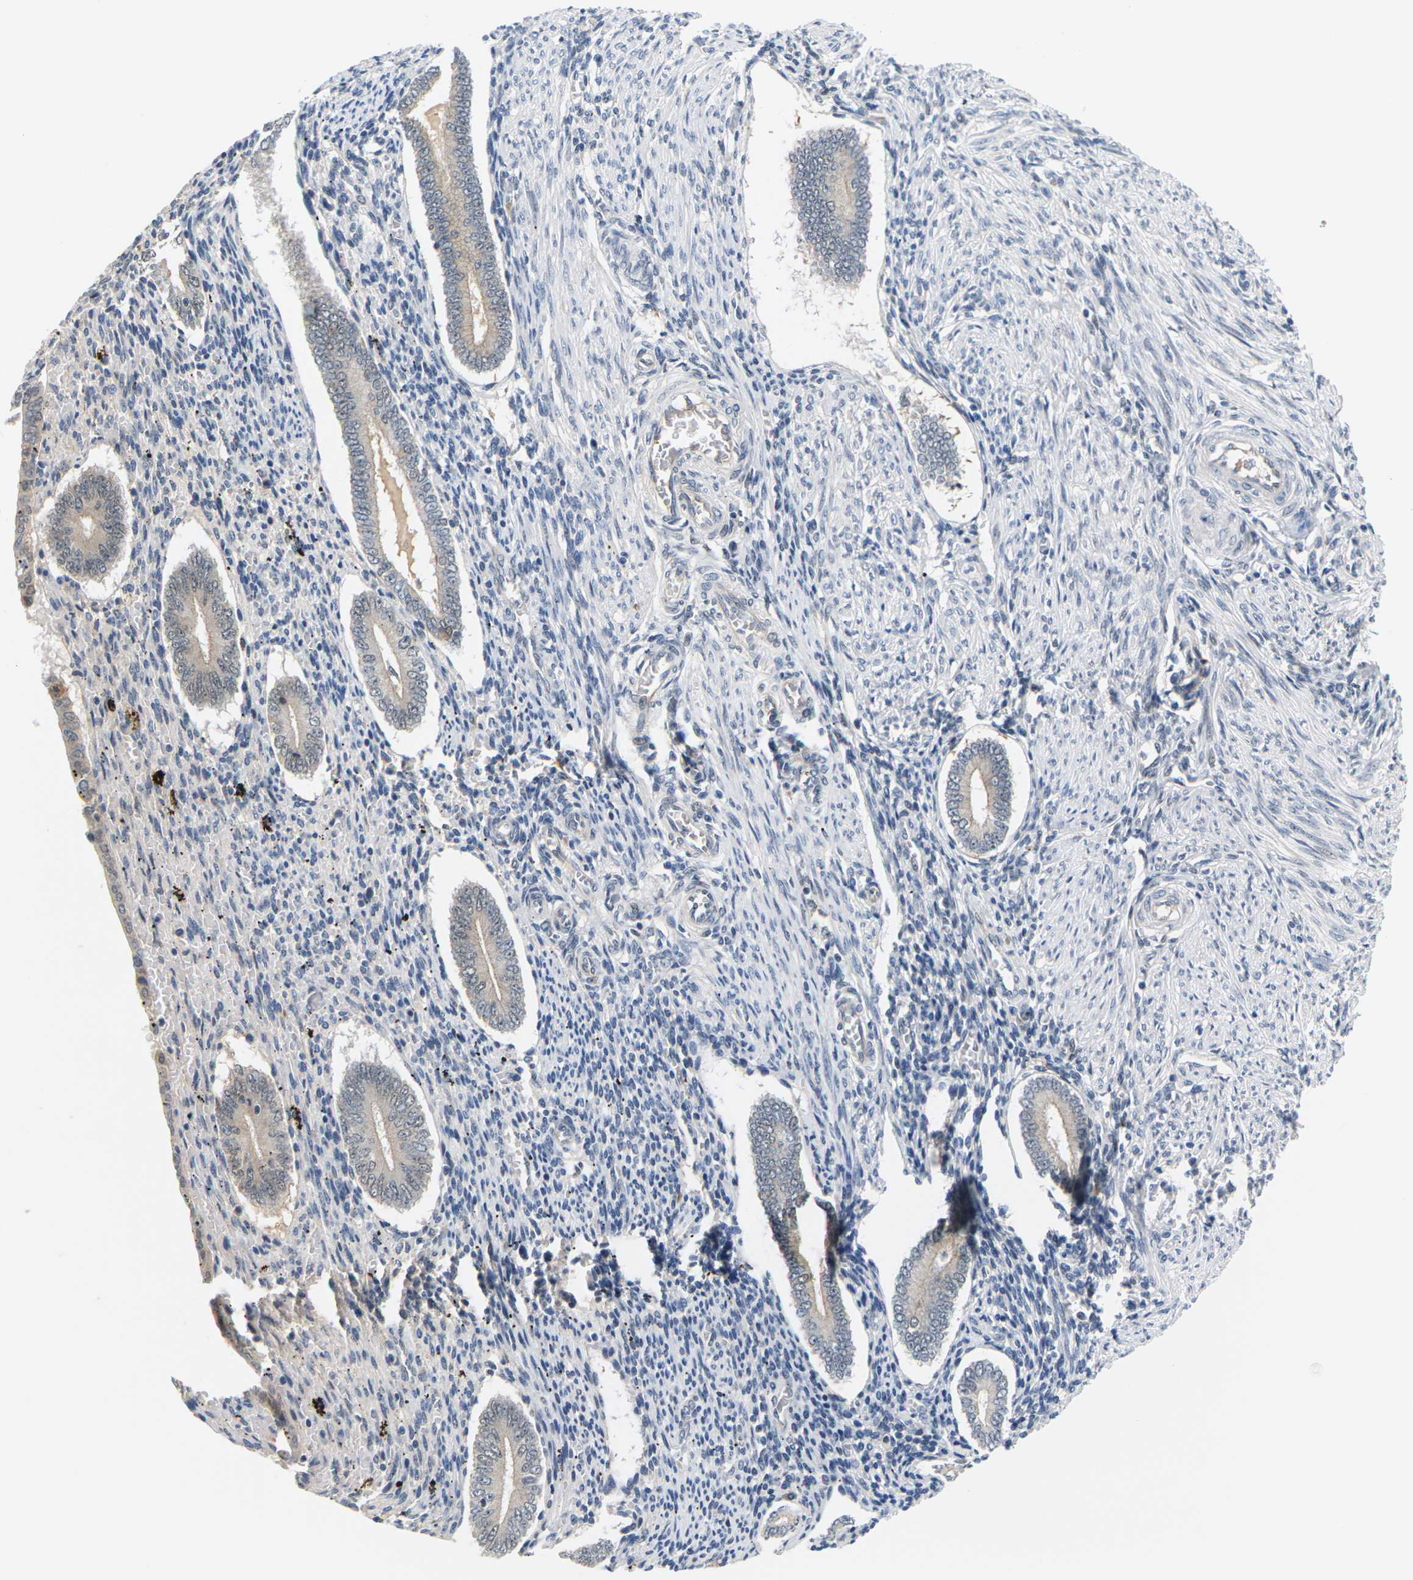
{"staining": {"intensity": "weak", "quantity": "<25%", "location": "cytoplasmic/membranous"}, "tissue": "endometrium", "cell_type": "Cells in endometrial stroma", "image_type": "normal", "snomed": [{"axis": "morphology", "description": "Normal tissue, NOS"}, {"axis": "topography", "description": "Endometrium"}], "caption": "This photomicrograph is of unremarkable endometrium stained with immunohistochemistry (IHC) to label a protein in brown with the nuclei are counter-stained blue. There is no staining in cells in endometrial stroma.", "gene": "PKP2", "patient": {"sex": "female", "age": 42}}